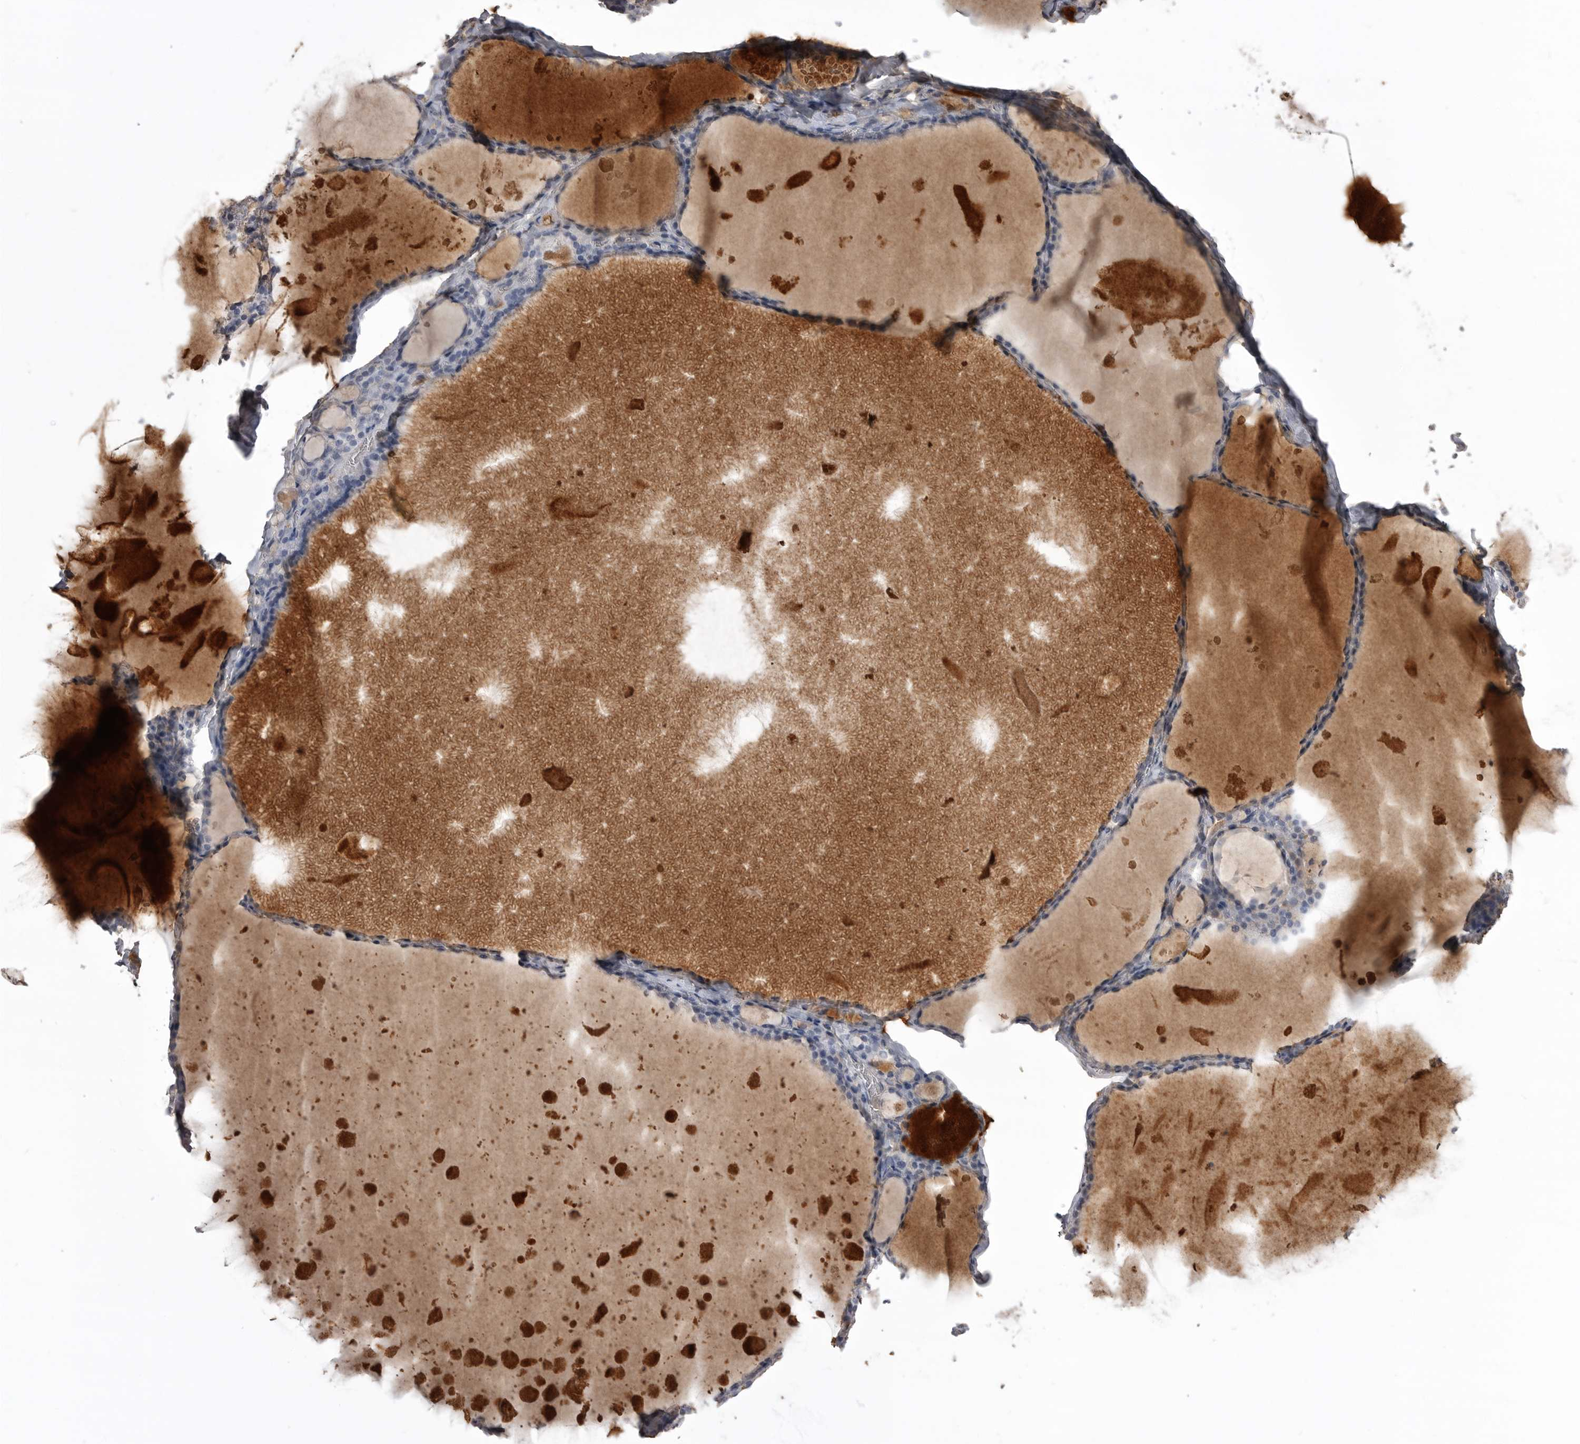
{"staining": {"intensity": "negative", "quantity": "none", "location": "none"}, "tissue": "thyroid gland", "cell_type": "Glandular cells", "image_type": "normal", "snomed": [{"axis": "morphology", "description": "Normal tissue, NOS"}, {"axis": "topography", "description": "Thyroid gland"}], "caption": "IHC image of benign thyroid gland stained for a protein (brown), which exhibits no positivity in glandular cells. (Immunohistochemistry, brightfield microscopy, high magnification).", "gene": "AHSG", "patient": {"sex": "male", "age": 56}}